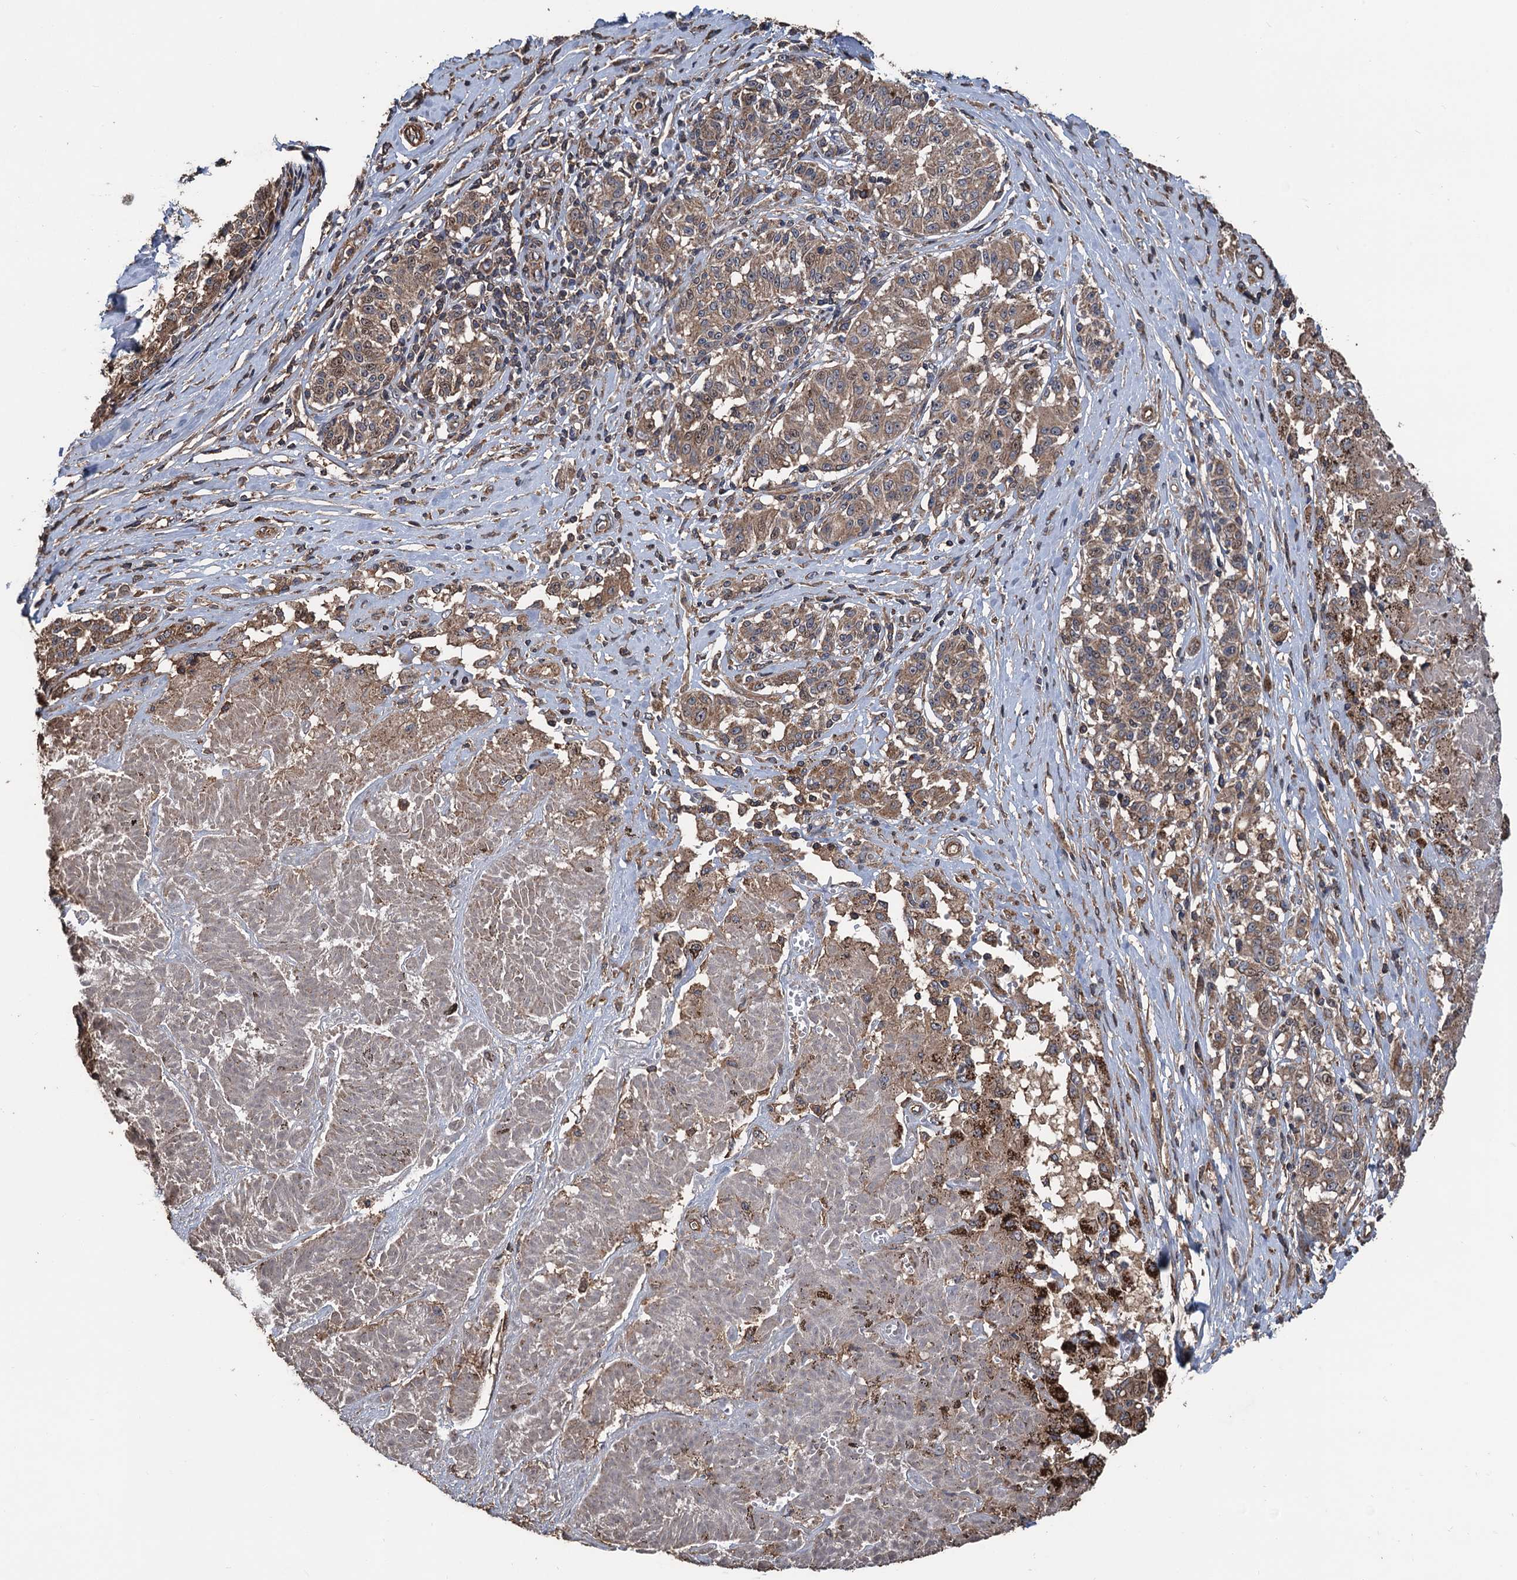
{"staining": {"intensity": "moderate", "quantity": ">75%", "location": "cytoplasmic/membranous"}, "tissue": "melanoma", "cell_type": "Tumor cells", "image_type": "cancer", "snomed": [{"axis": "morphology", "description": "Malignant melanoma, NOS"}, {"axis": "topography", "description": "Skin"}], "caption": "Protein staining reveals moderate cytoplasmic/membranous expression in approximately >75% of tumor cells in melanoma.", "gene": "PPP4R1", "patient": {"sex": "female", "age": 72}}